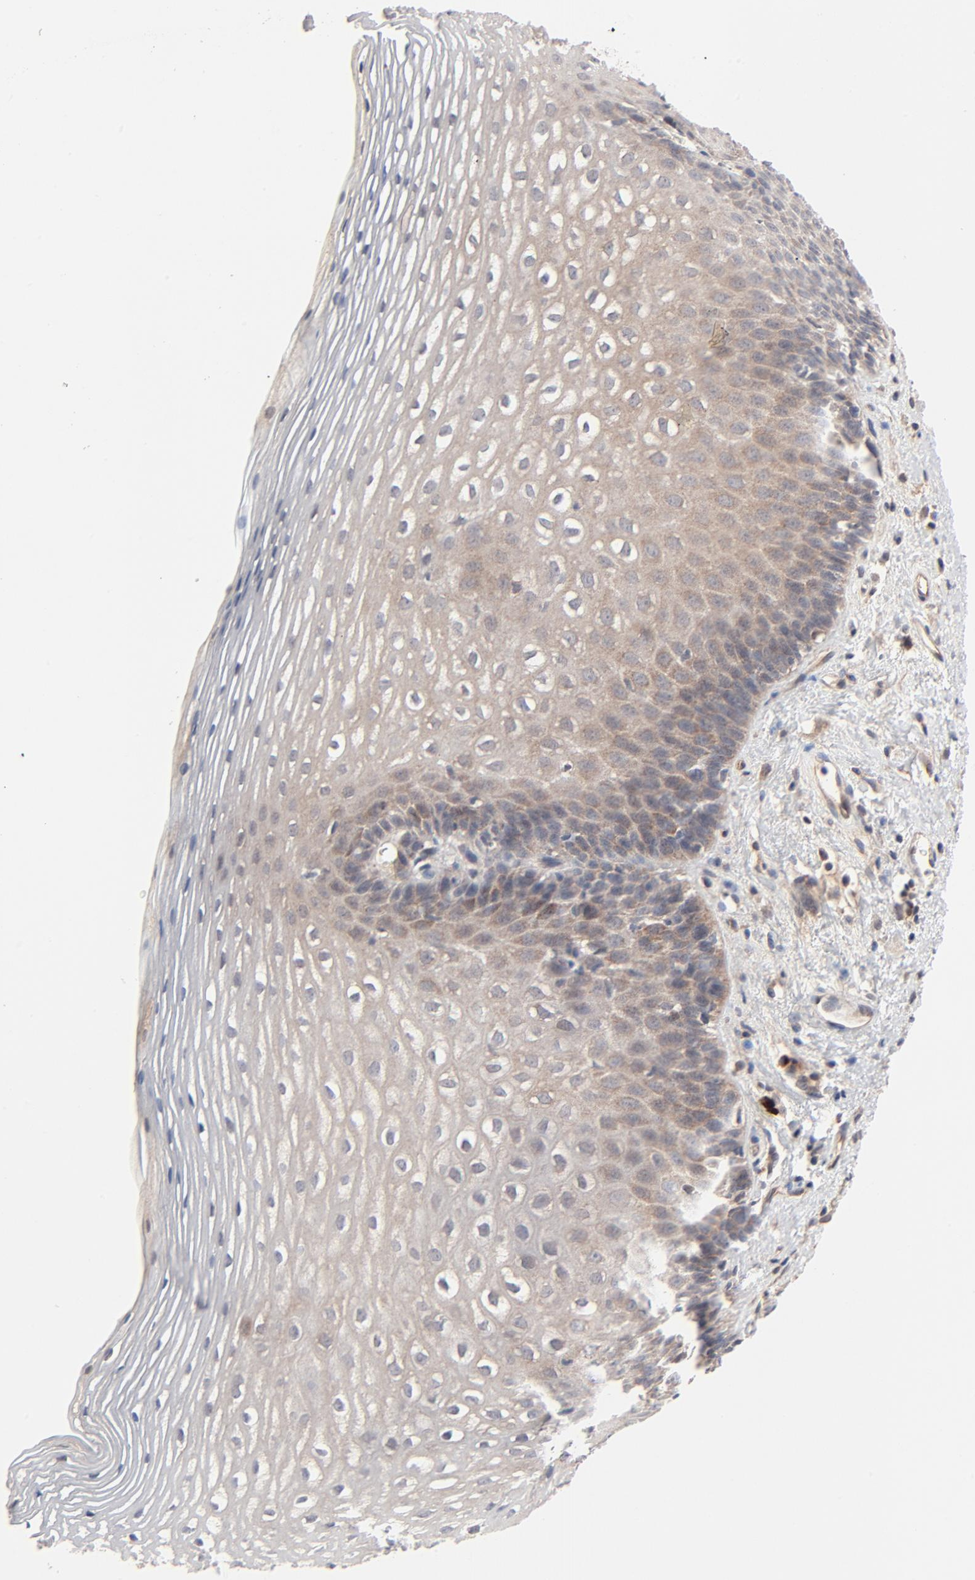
{"staining": {"intensity": "moderate", "quantity": ">75%", "location": "cytoplasmic/membranous"}, "tissue": "esophagus", "cell_type": "Squamous epithelial cells", "image_type": "normal", "snomed": [{"axis": "morphology", "description": "Normal tissue, NOS"}, {"axis": "topography", "description": "Esophagus"}], "caption": "A brown stain highlights moderate cytoplasmic/membranous expression of a protein in squamous epithelial cells of benign human esophagus.", "gene": "ABLIM3", "patient": {"sex": "female", "age": 70}}